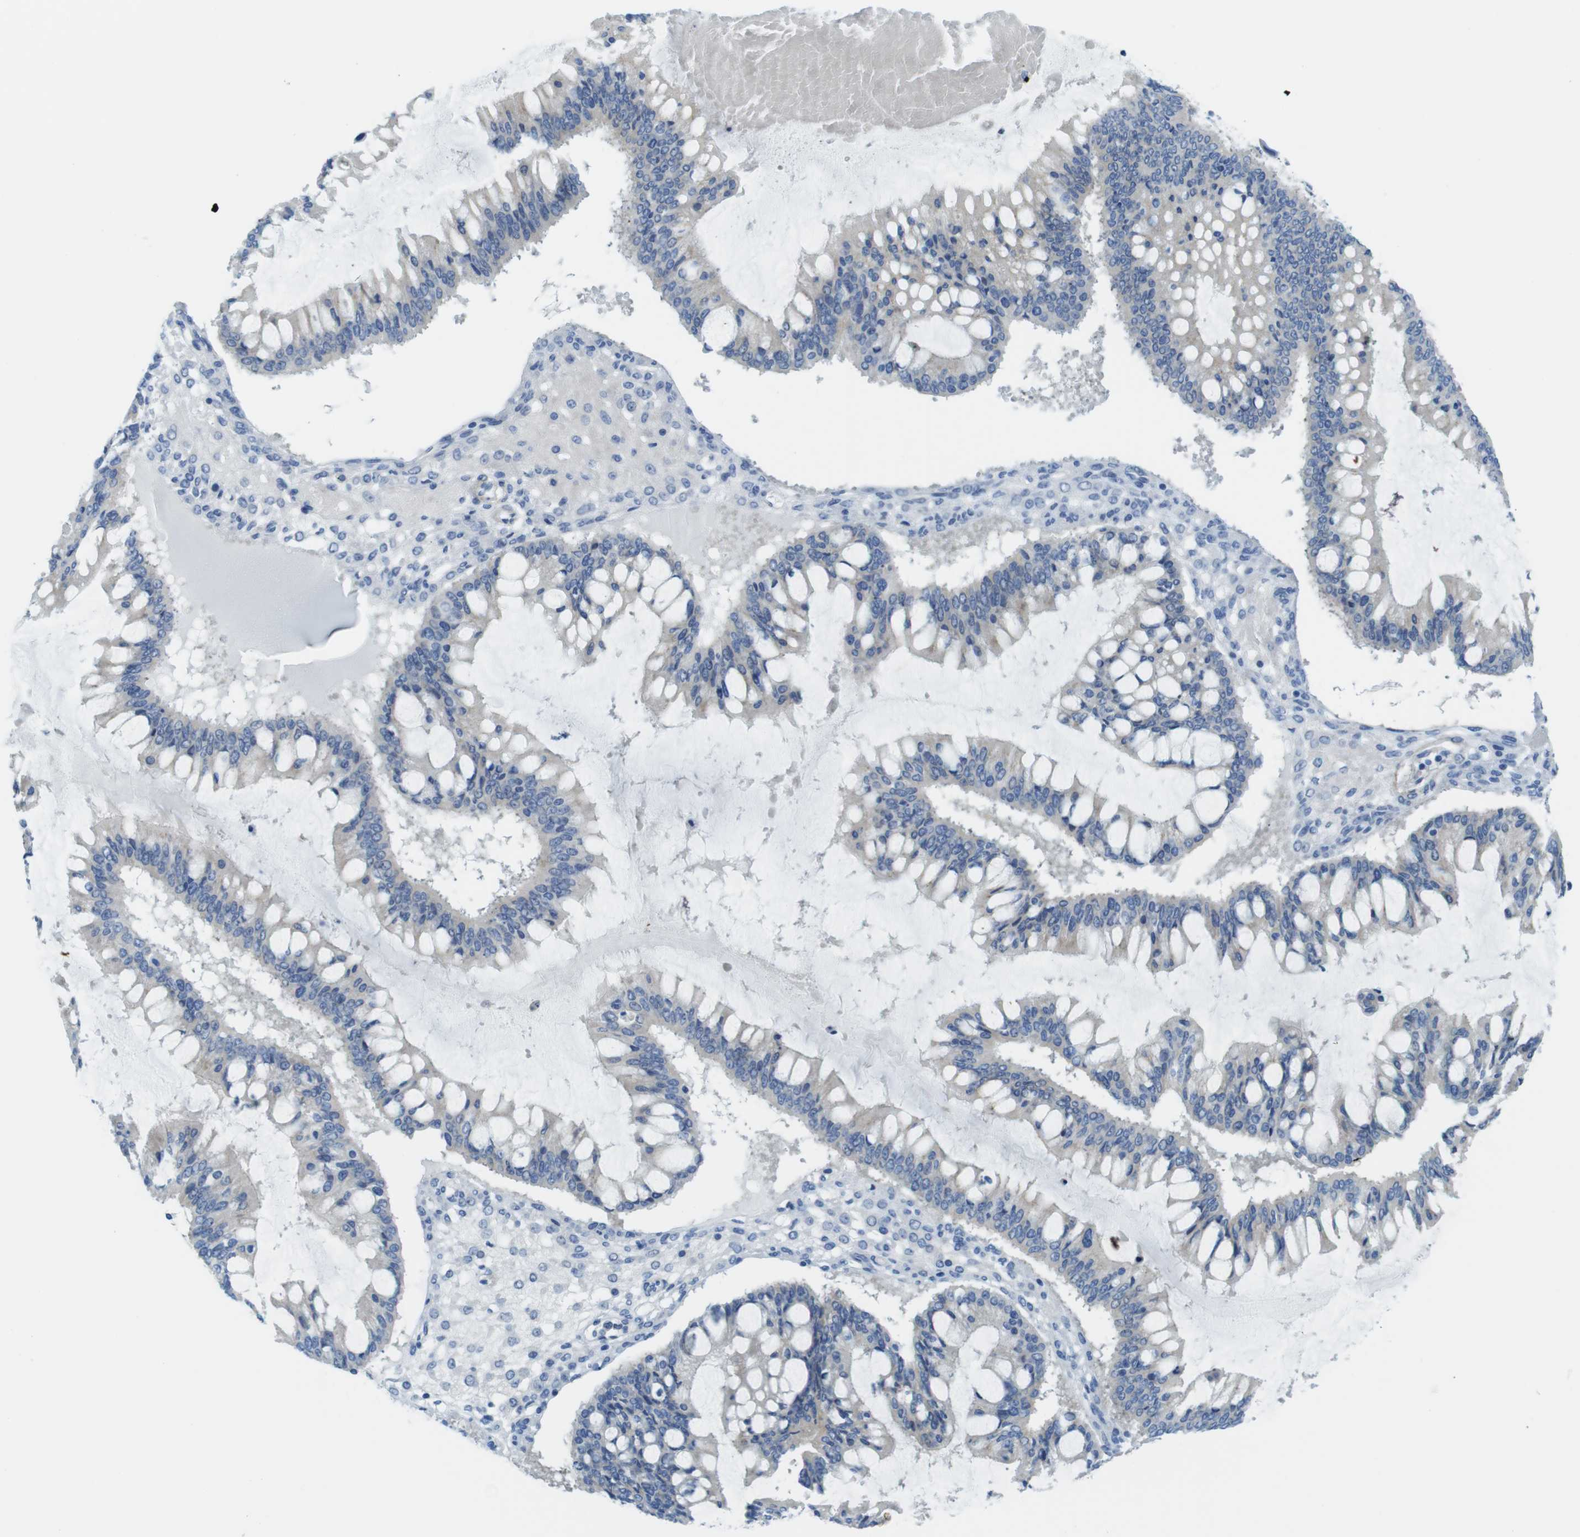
{"staining": {"intensity": "negative", "quantity": "none", "location": "none"}, "tissue": "ovarian cancer", "cell_type": "Tumor cells", "image_type": "cancer", "snomed": [{"axis": "morphology", "description": "Cystadenocarcinoma, mucinous, NOS"}, {"axis": "topography", "description": "Ovary"}], "caption": "High power microscopy image of an immunohistochemistry micrograph of mucinous cystadenocarcinoma (ovarian), revealing no significant staining in tumor cells.", "gene": "ASIC5", "patient": {"sex": "female", "age": 73}}